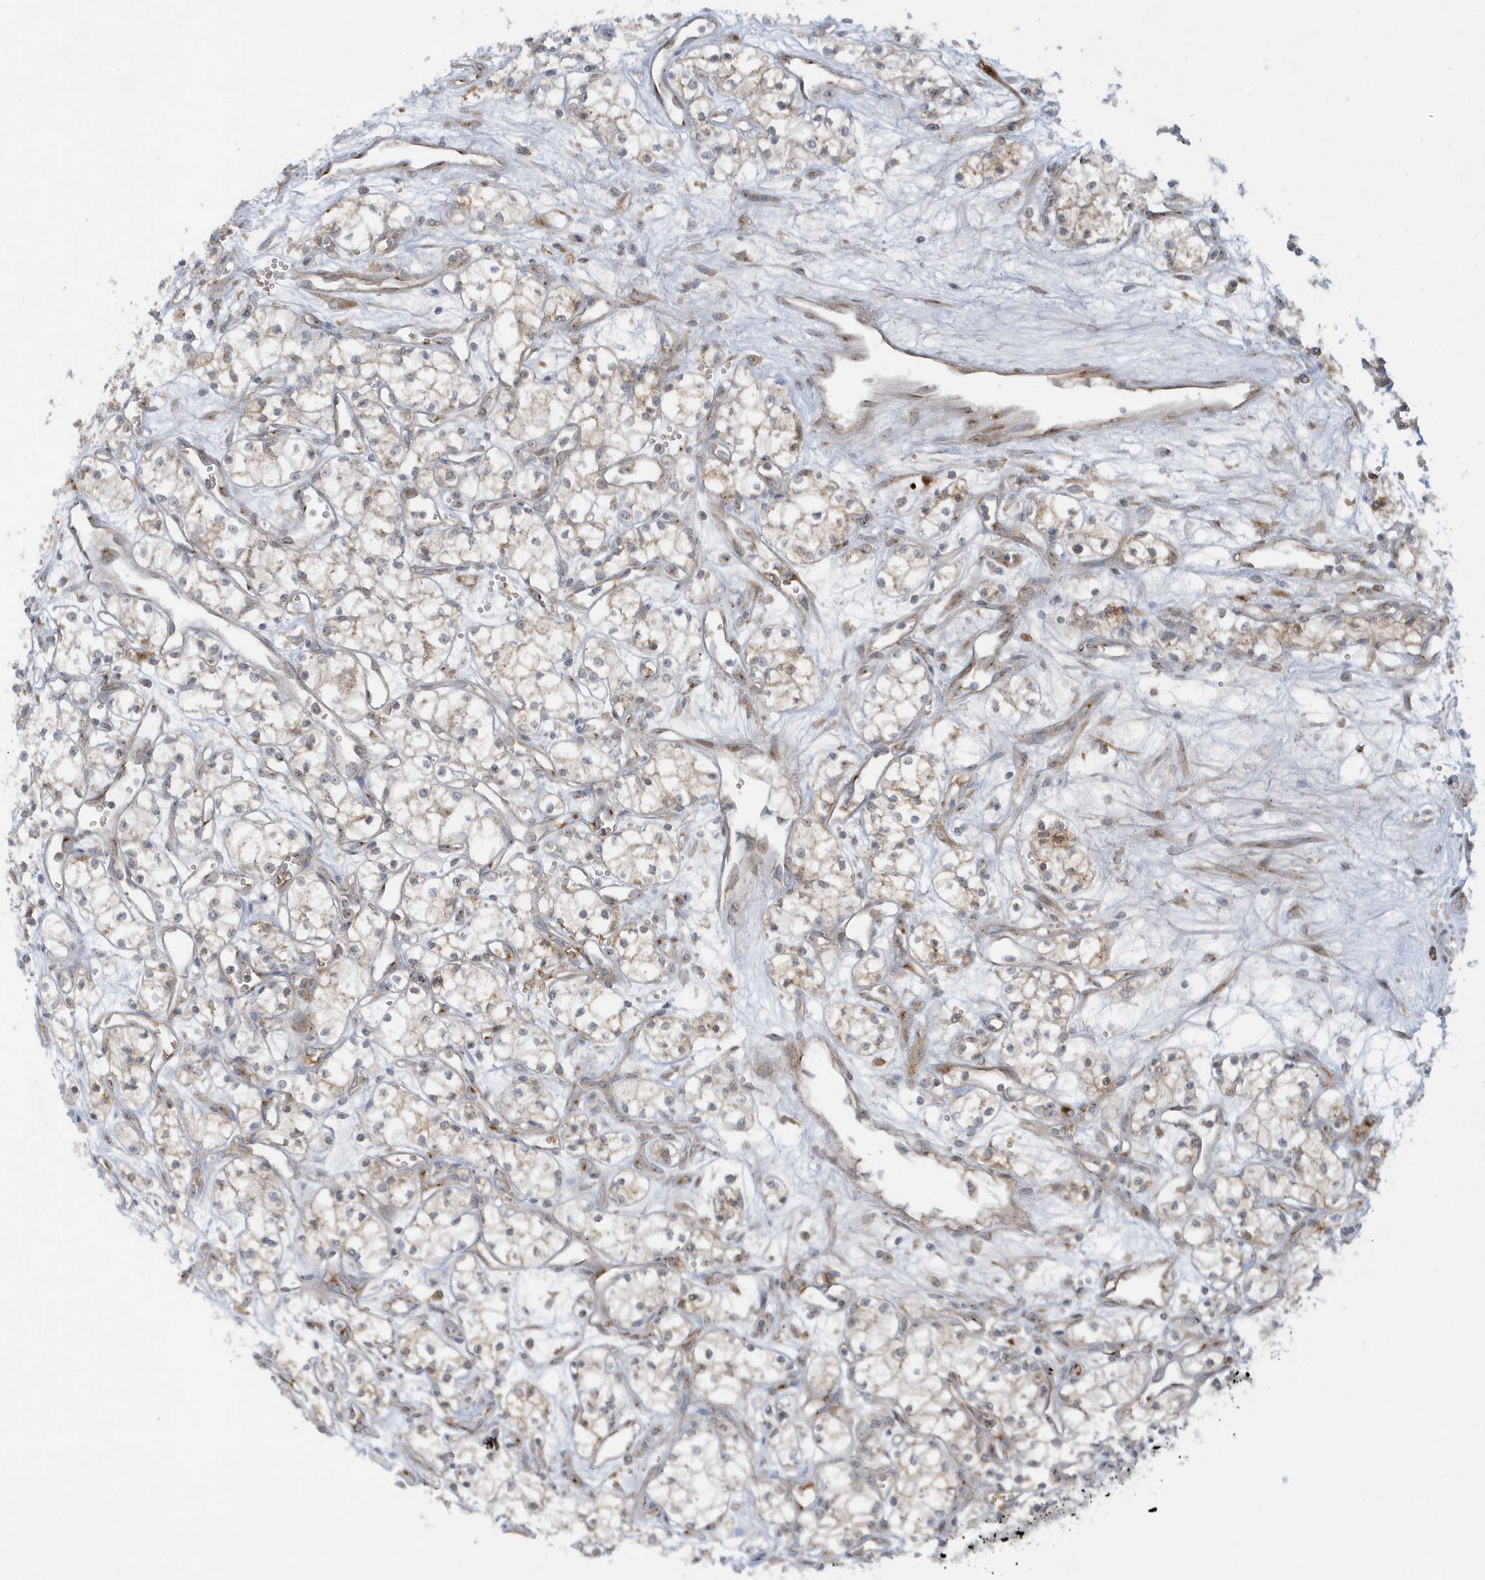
{"staining": {"intensity": "weak", "quantity": "<25%", "location": "cytoplasmic/membranous"}, "tissue": "renal cancer", "cell_type": "Tumor cells", "image_type": "cancer", "snomed": [{"axis": "morphology", "description": "Adenocarcinoma, NOS"}, {"axis": "topography", "description": "Kidney"}], "caption": "Image shows no significant protein expression in tumor cells of renal cancer. Brightfield microscopy of immunohistochemistry (IHC) stained with DAB (brown) and hematoxylin (blue), captured at high magnification.", "gene": "RPP40", "patient": {"sex": "male", "age": 59}}